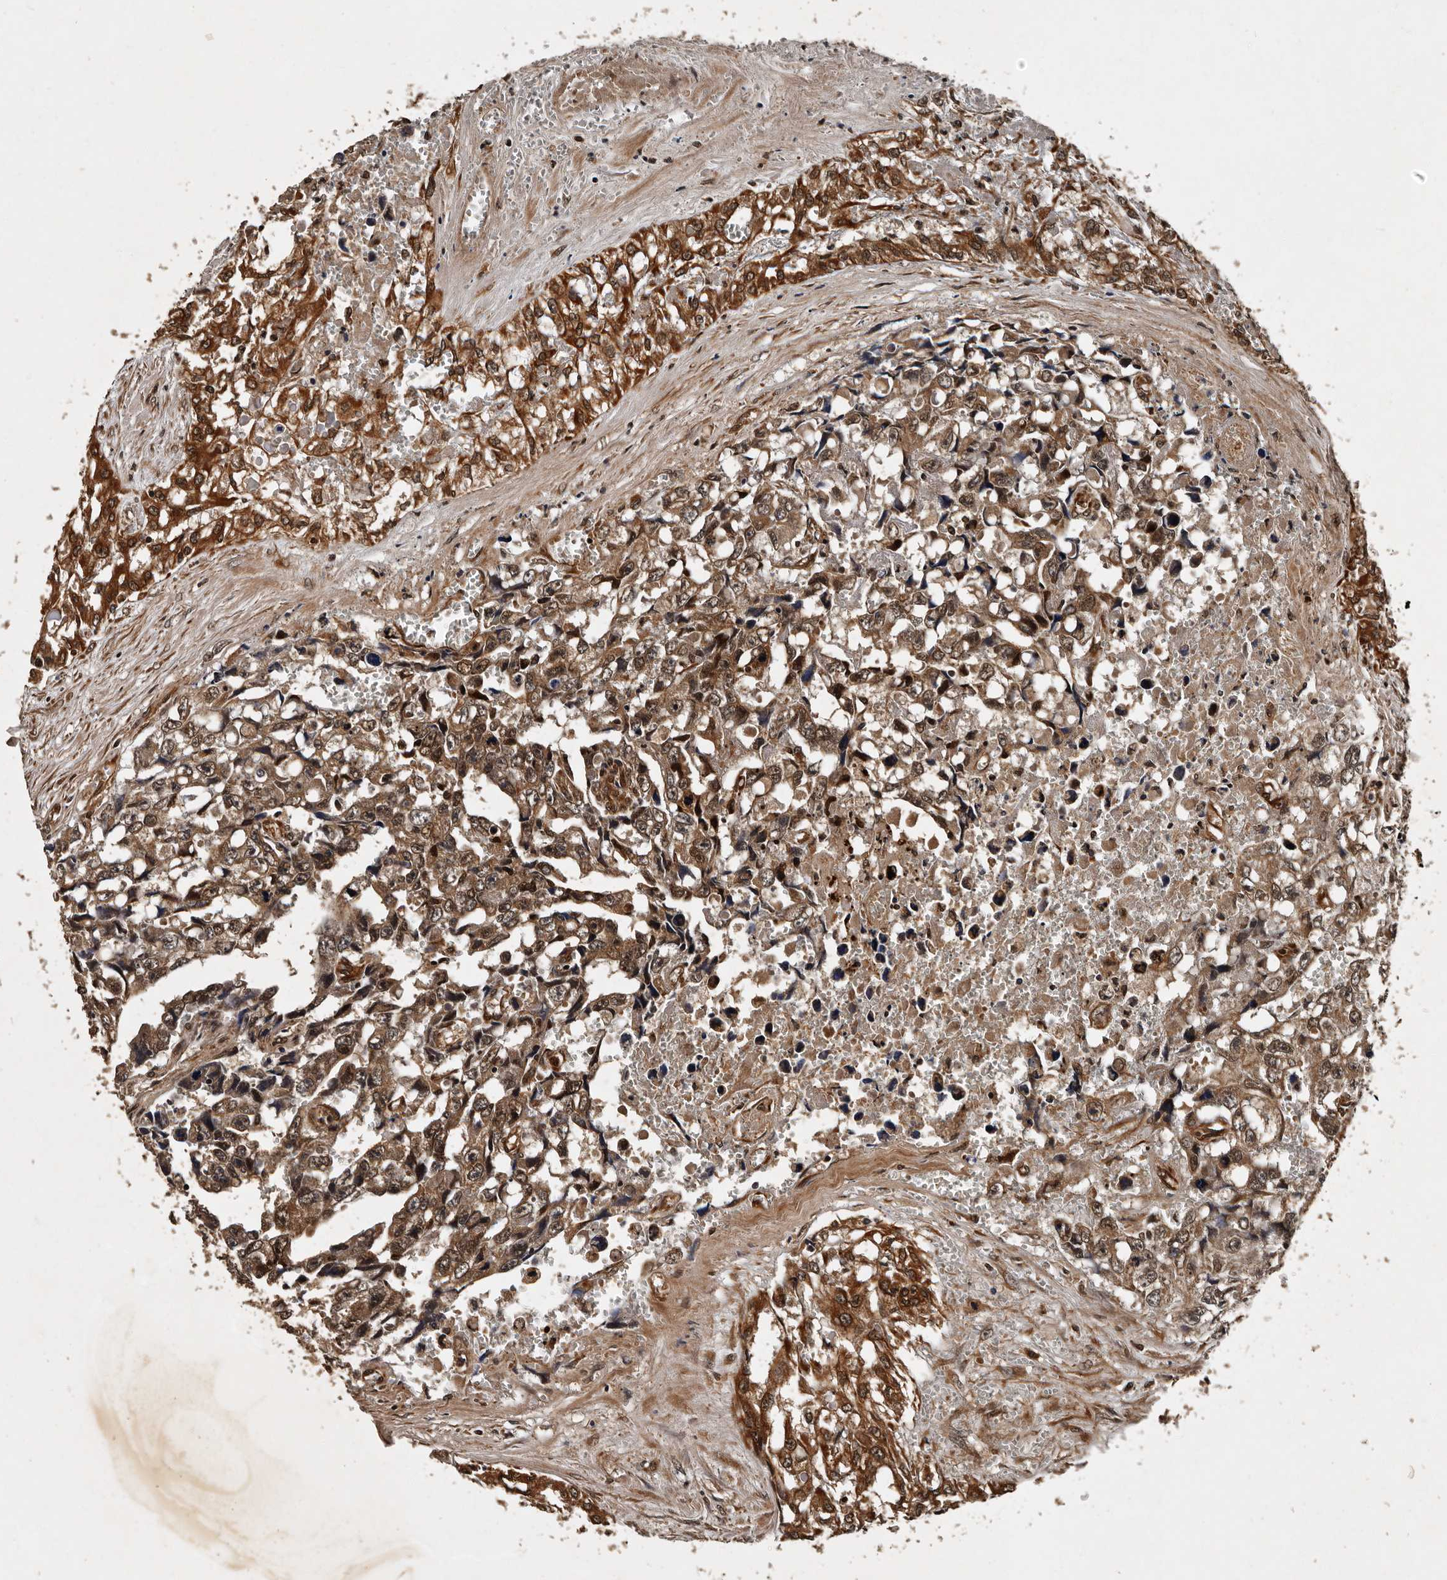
{"staining": {"intensity": "moderate", "quantity": ">75%", "location": "cytoplasmic/membranous,nuclear"}, "tissue": "testis cancer", "cell_type": "Tumor cells", "image_type": "cancer", "snomed": [{"axis": "morphology", "description": "Carcinoma, Embryonal, NOS"}, {"axis": "topography", "description": "Testis"}], "caption": "The image exhibits a brown stain indicating the presence of a protein in the cytoplasmic/membranous and nuclear of tumor cells in embryonal carcinoma (testis).", "gene": "CPNE3", "patient": {"sex": "male", "age": 31}}